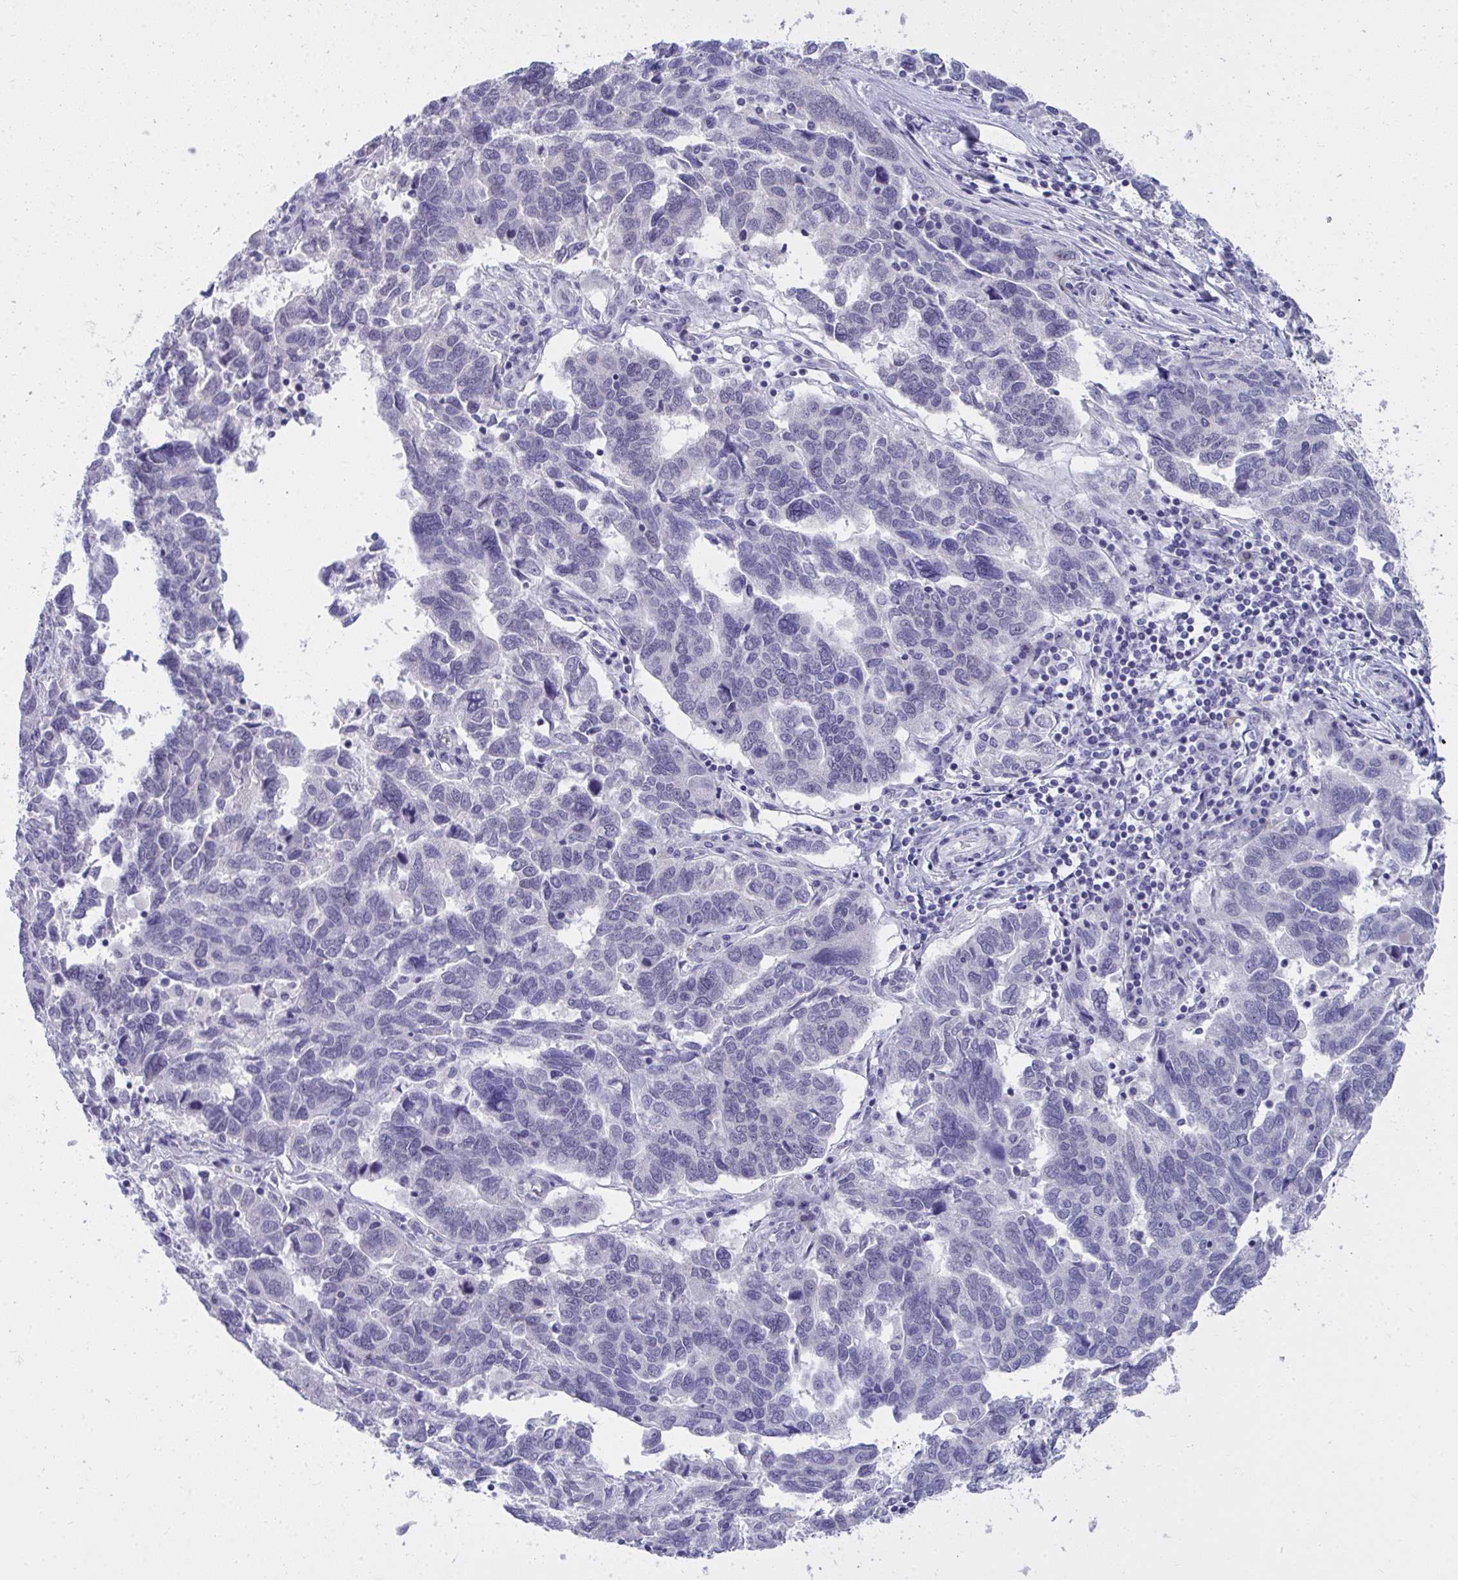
{"staining": {"intensity": "negative", "quantity": "none", "location": "none"}, "tissue": "ovarian cancer", "cell_type": "Tumor cells", "image_type": "cancer", "snomed": [{"axis": "morphology", "description": "Cystadenocarcinoma, serous, NOS"}, {"axis": "topography", "description": "Ovary"}], "caption": "Tumor cells are negative for brown protein staining in ovarian cancer.", "gene": "TEAD4", "patient": {"sex": "female", "age": 64}}